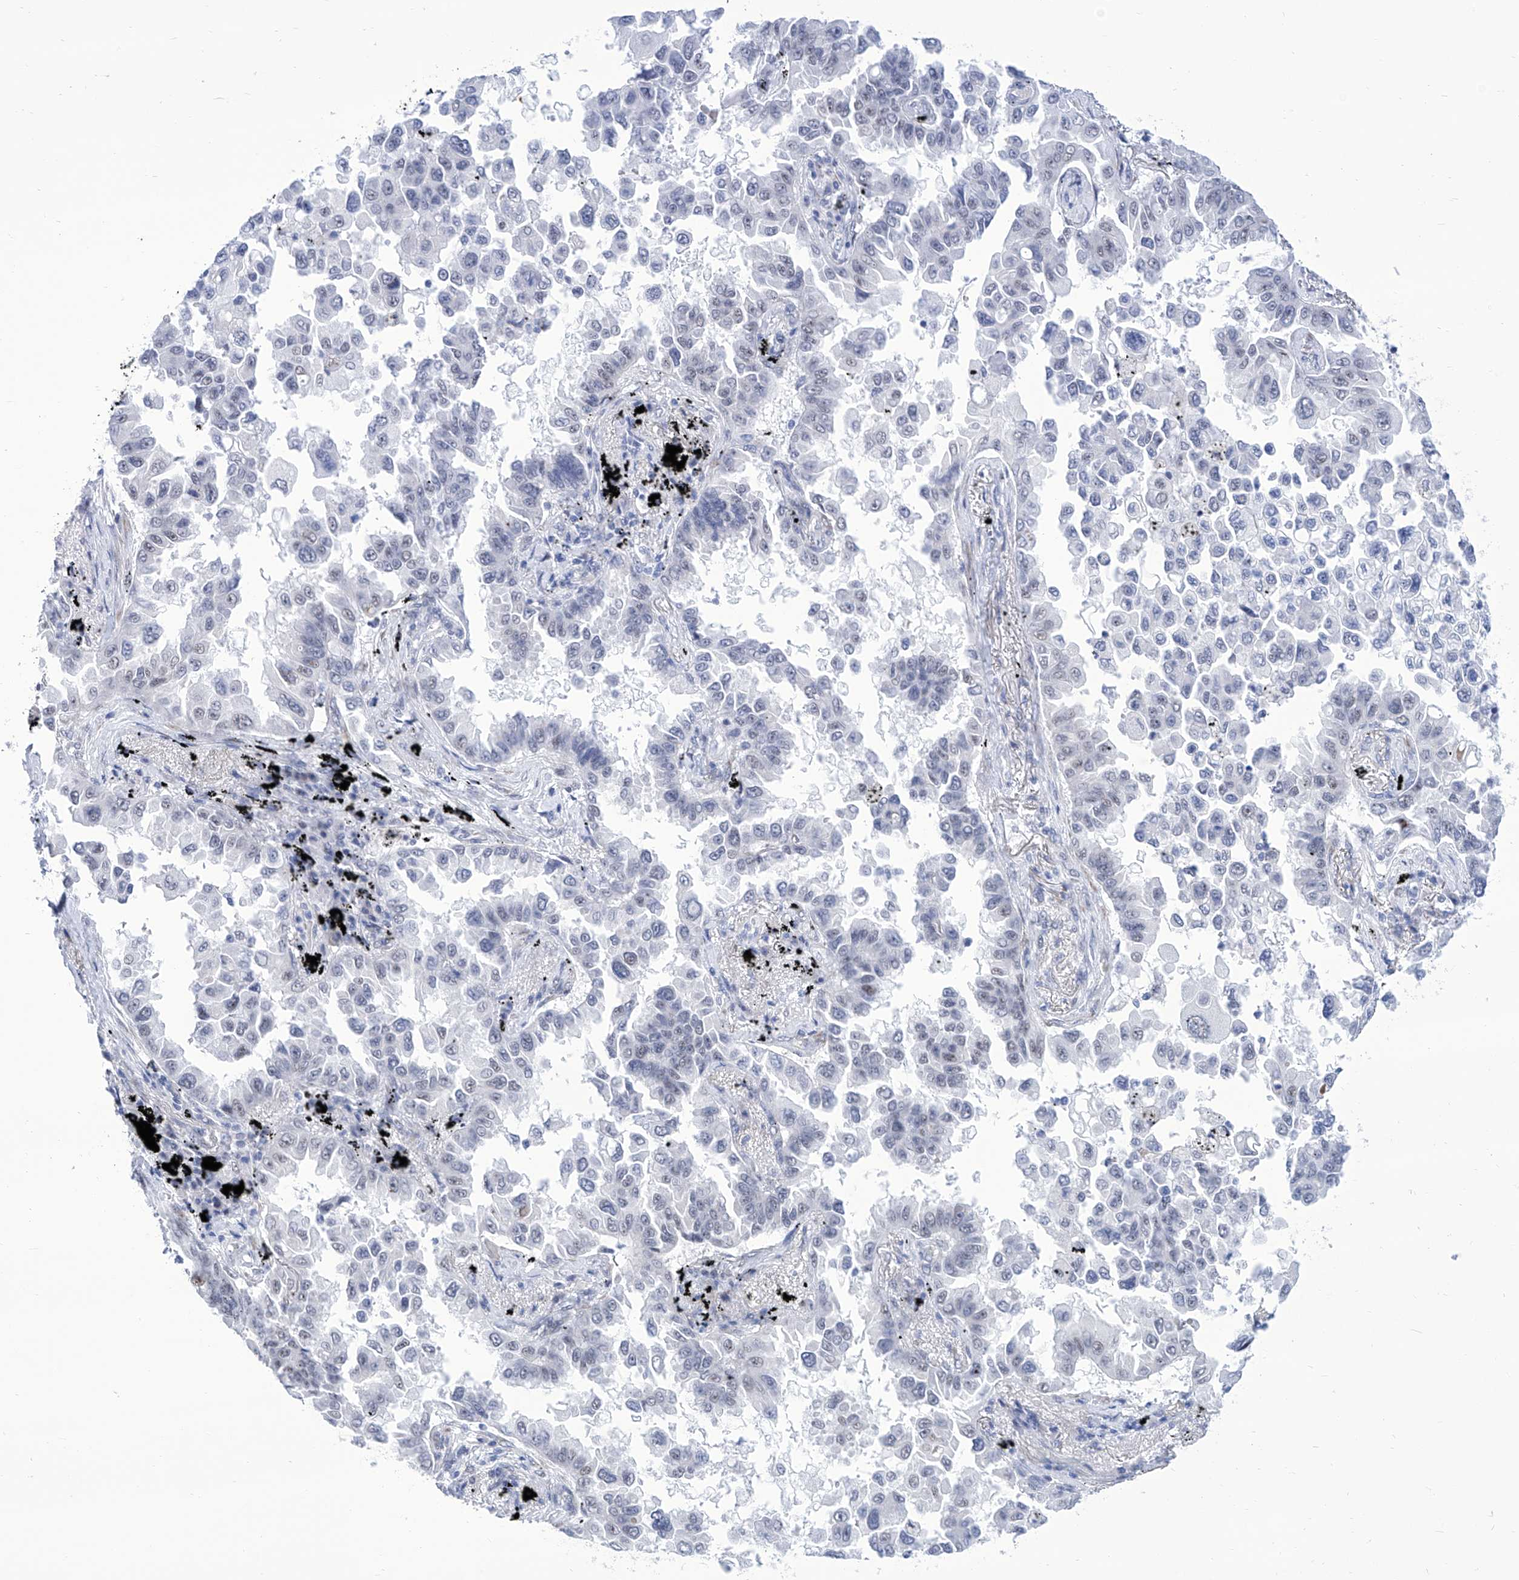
{"staining": {"intensity": "negative", "quantity": "none", "location": "none"}, "tissue": "lung cancer", "cell_type": "Tumor cells", "image_type": "cancer", "snomed": [{"axis": "morphology", "description": "Adenocarcinoma, NOS"}, {"axis": "topography", "description": "Lung"}], "caption": "This histopathology image is of adenocarcinoma (lung) stained with immunohistochemistry to label a protein in brown with the nuclei are counter-stained blue. There is no staining in tumor cells.", "gene": "SART1", "patient": {"sex": "female", "age": 67}}